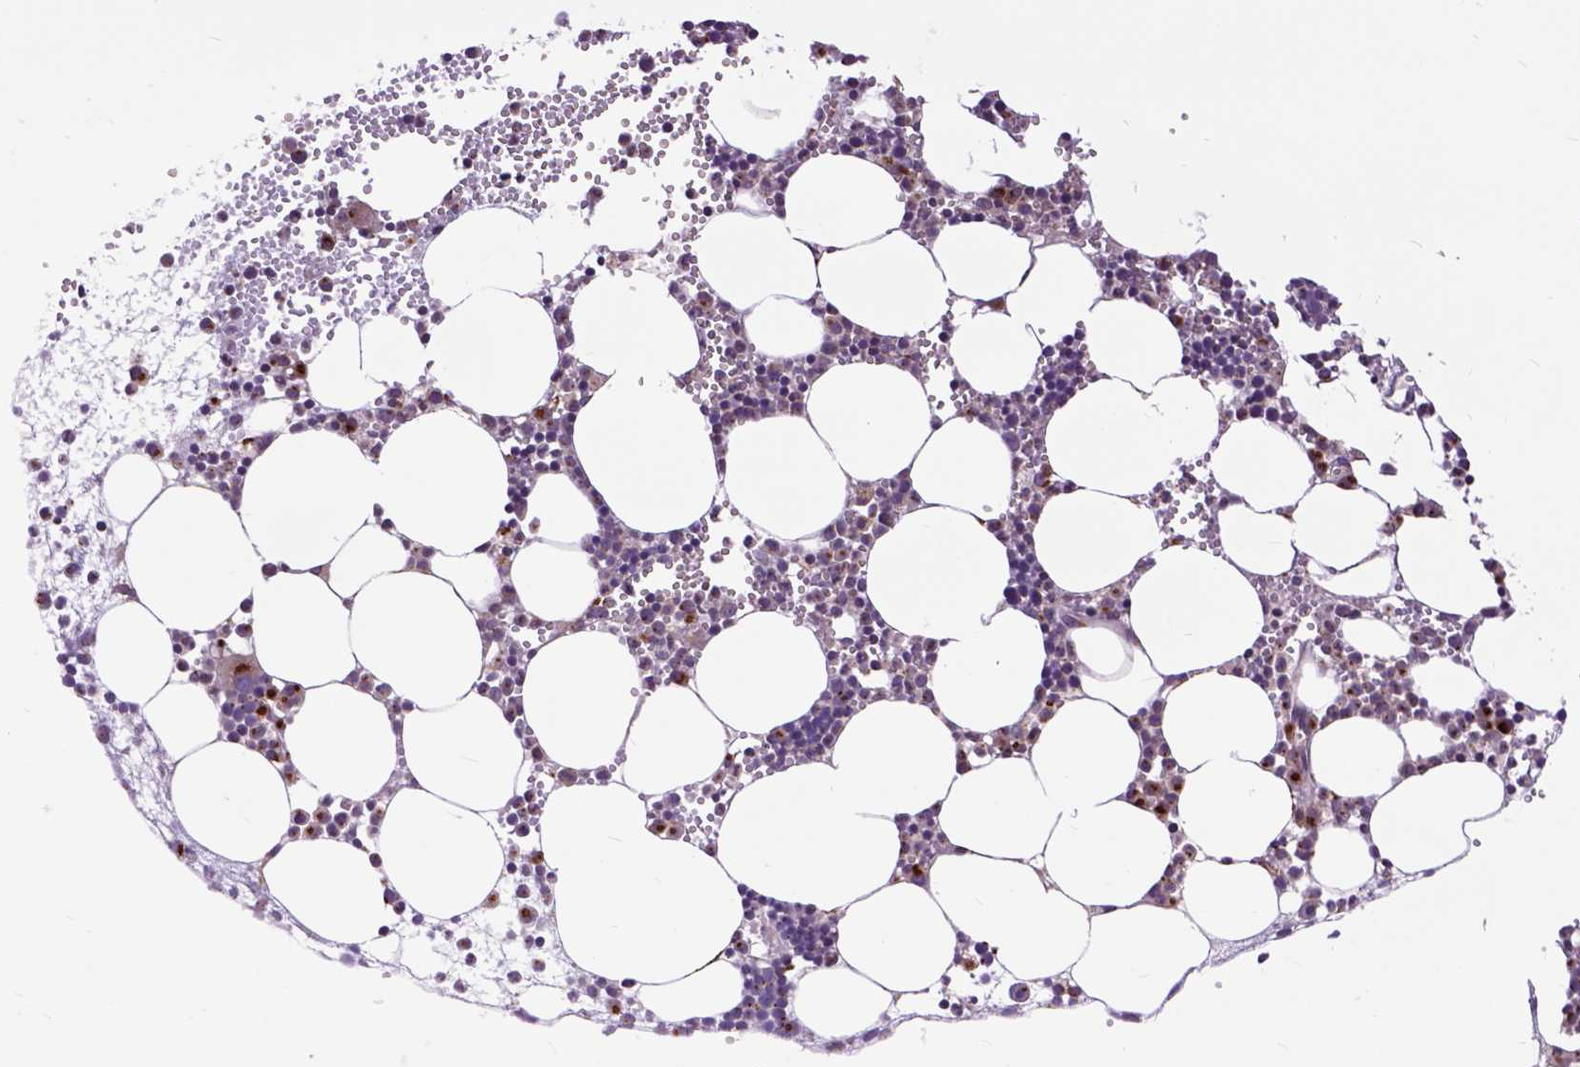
{"staining": {"intensity": "strong", "quantity": "25%-75%", "location": "cytoplasmic/membranous"}, "tissue": "bone marrow", "cell_type": "Hematopoietic cells", "image_type": "normal", "snomed": [{"axis": "morphology", "description": "Normal tissue, NOS"}, {"axis": "topography", "description": "Bone marrow"}], "caption": "This image exhibits immunohistochemistry (IHC) staining of normal bone marrow, with high strong cytoplasmic/membranous positivity in approximately 25%-75% of hematopoietic cells.", "gene": "ARL1", "patient": {"sex": "male", "age": 89}}